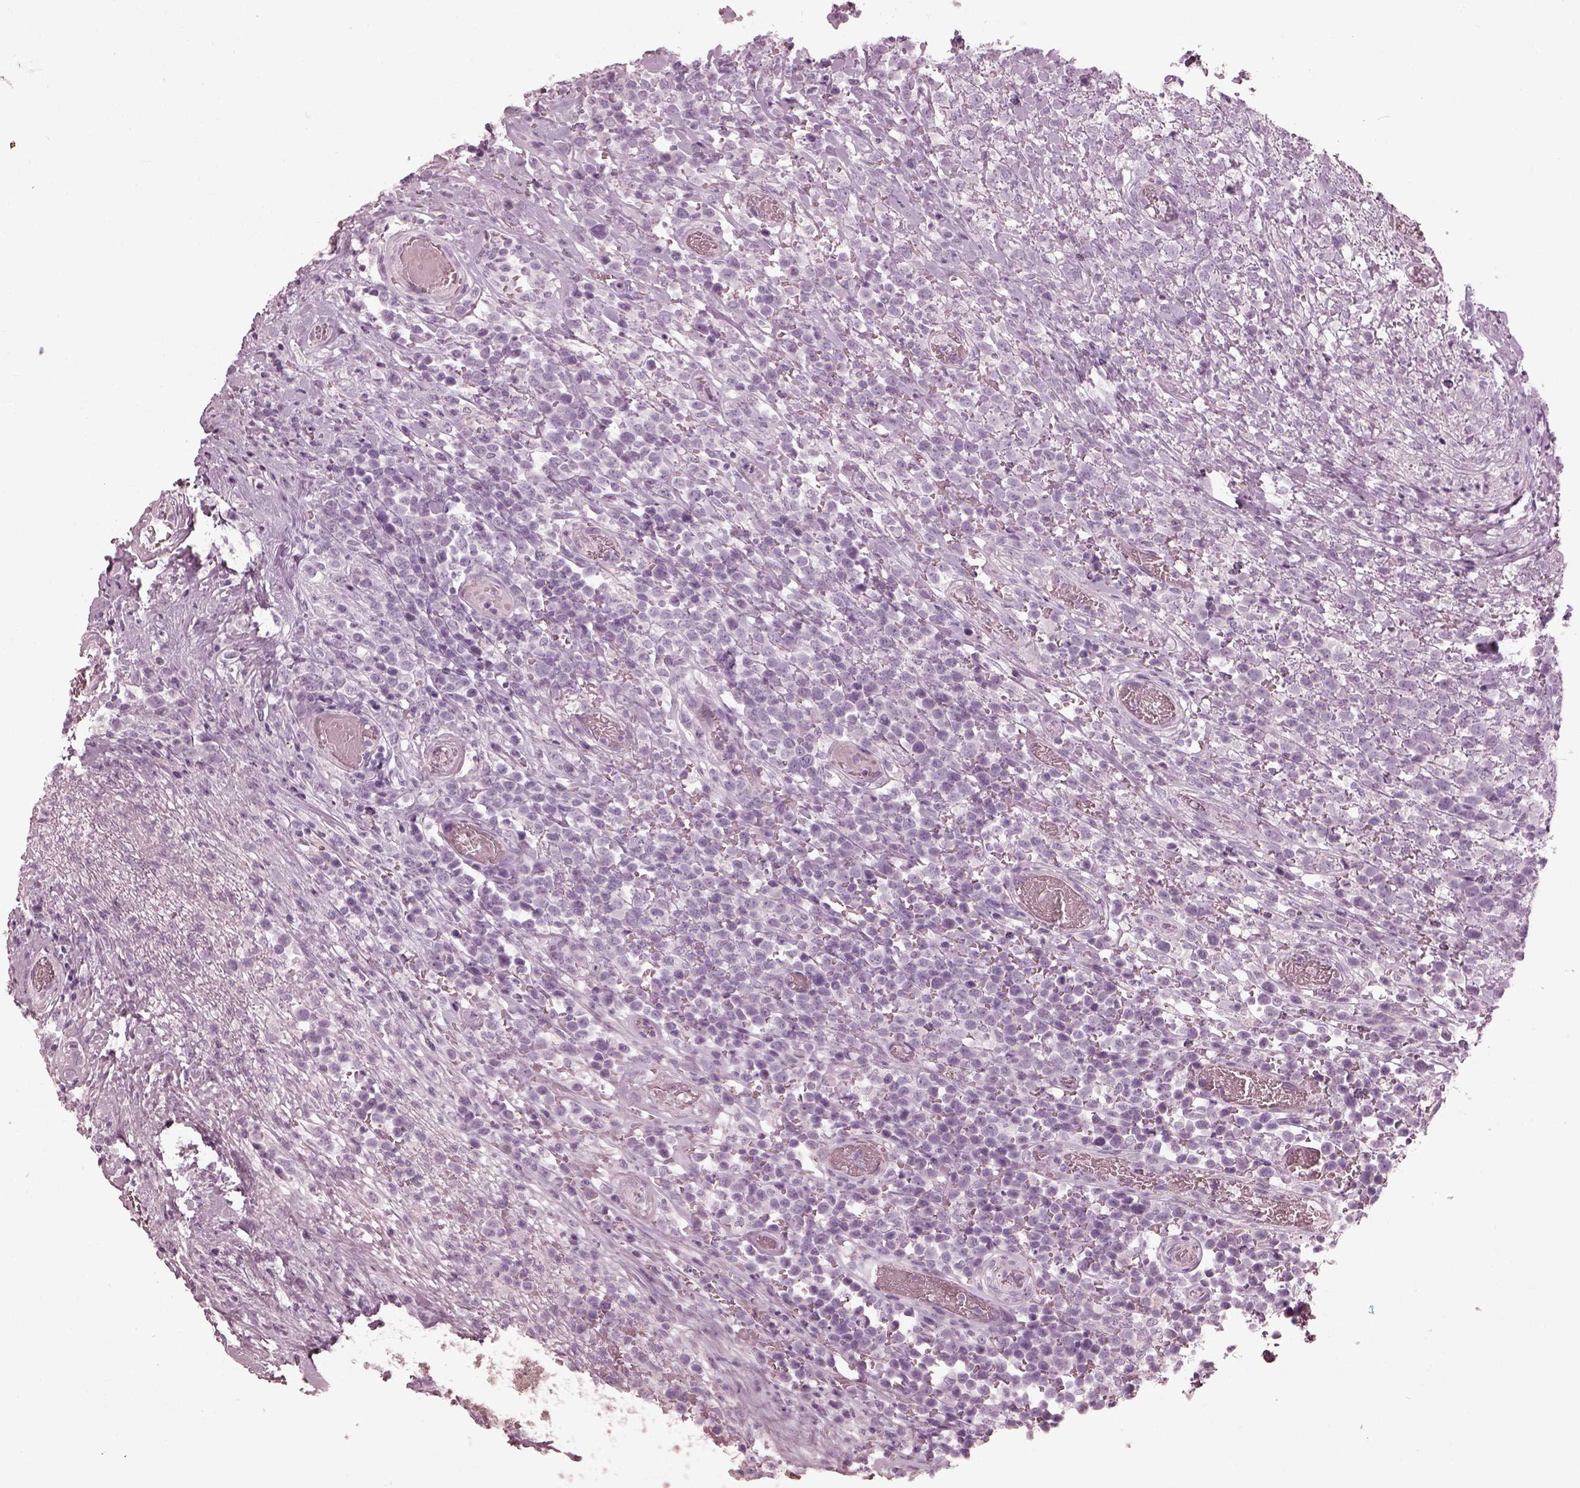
{"staining": {"intensity": "negative", "quantity": "none", "location": "none"}, "tissue": "lymphoma", "cell_type": "Tumor cells", "image_type": "cancer", "snomed": [{"axis": "morphology", "description": "Malignant lymphoma, non-Hodgkin's type, High grade"}, {"axis": "topography", "description": "Soft tissue"}], "caption": "The immunohistochemistry (IHC) image has no significant positivity in tumor cells of high-grade malignant lymphoma, non-Hodgkin's type tissue.", "gene": "SAXO2", "patient": {"sex": "female", "age": 56}}